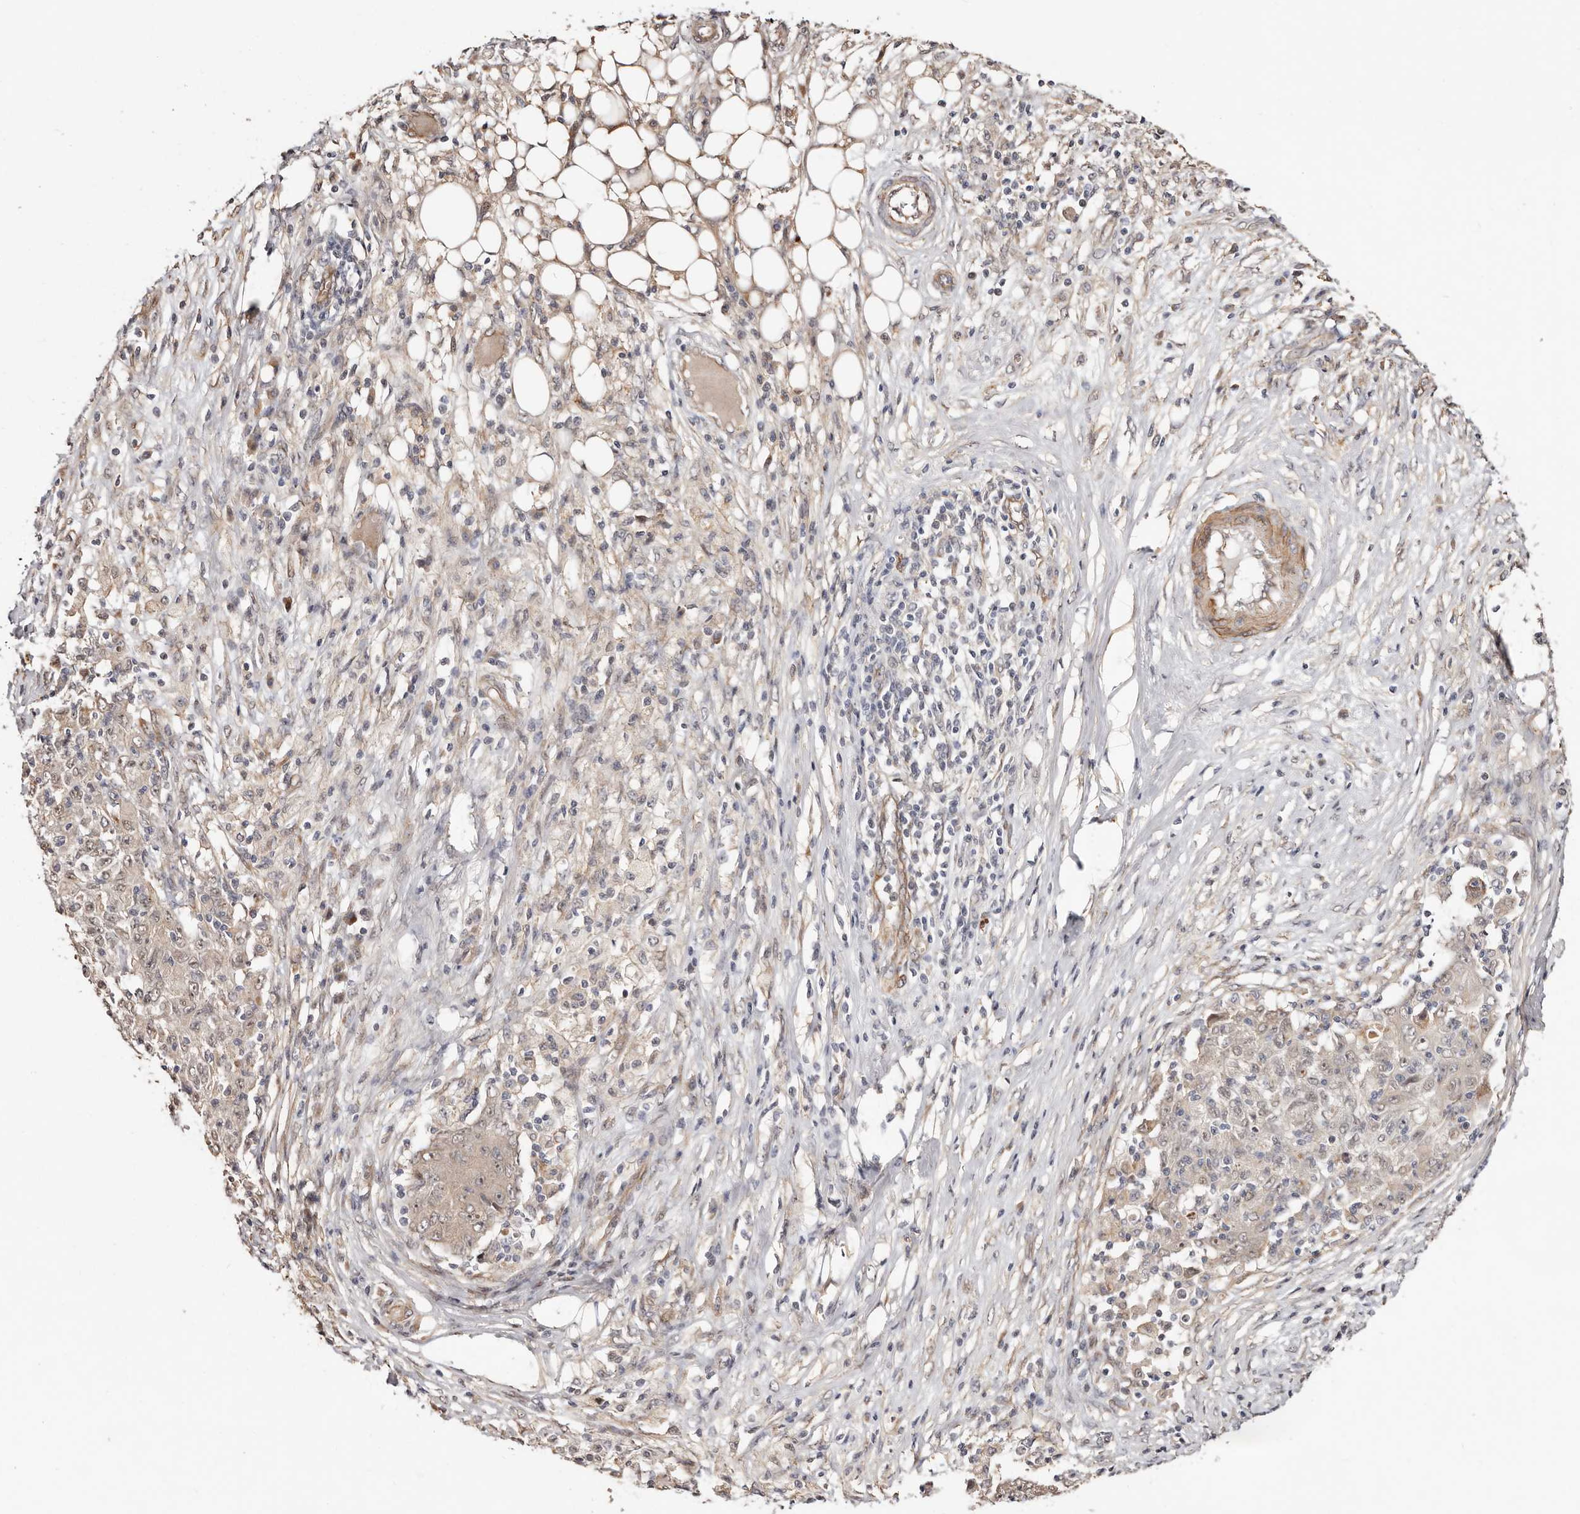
{"staining": {"intensity": "weak", "quantity": "<25%", "location": "cytoplasmic/membranous"}, "tissue": "ovarian cancer", "cell_type": "Tumor cells", "image_type": "cancer", "snomed": [{"axis": "morphology", "description": "Carcinoma, endometroid"}, {"axis": "topography", "description": "Ovary"}], "caption": "Immunohistochemistry (IHC) histopathology image of ovarian cancer (endometroid carcinoma) stained for a protein (brown), which reveals no expression in tumor cells. (DAB (3,3'-diaminobenzidine) immunohistochemistry (IHC) visualized using brightfield microscopy, high magnification).", "gene": "TRIP13", "patient": {"sex": "female", "age": 42}}